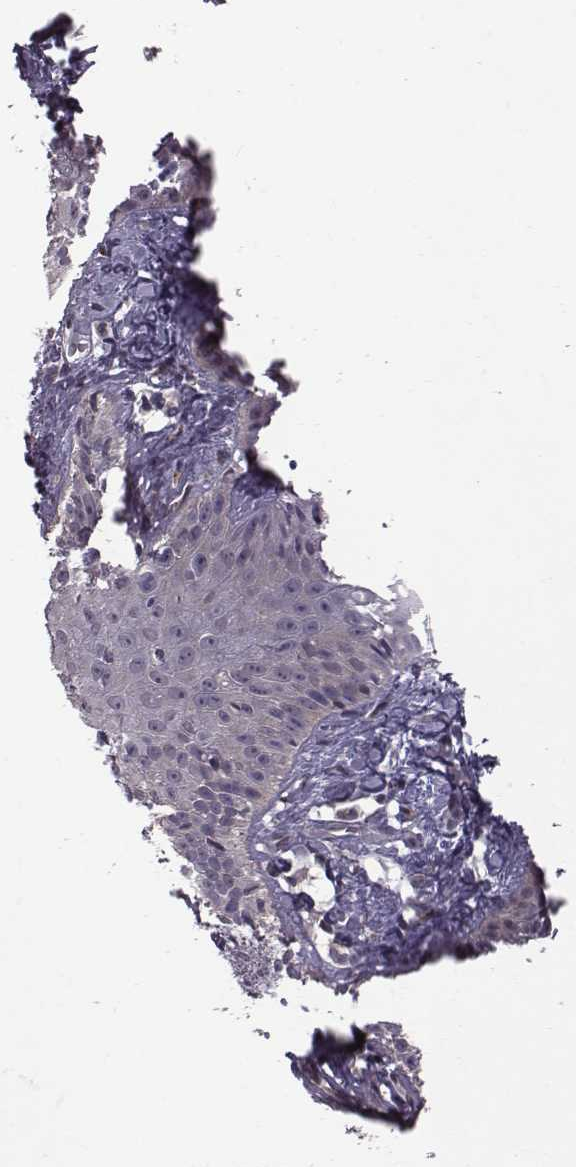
{"staining": {"intensity": "weak", "quantity": "<25%", "location": "cytoplasmic/membranous"}, "tissue": "skin cancer", "cell_type": "Tumor cells", "image_type": "cancer", "snomed": [{"axis": "morphology", "description": "Basal cell carcinoma"}, {"axis": "topography", "description": "Skin"}], "caption": "IHC micrograph of neoplastic tissue: basal cell carcinoma (skin) stained with DAB demonstrates no significant protein staining in tumor cells. (Stains: DAB IHC with hematoxylin counter stain, Microscopy: brightfield microscopy at high magnification).", "gene": "BICDL1", "patient": {"sex": "male", "age": 72}}